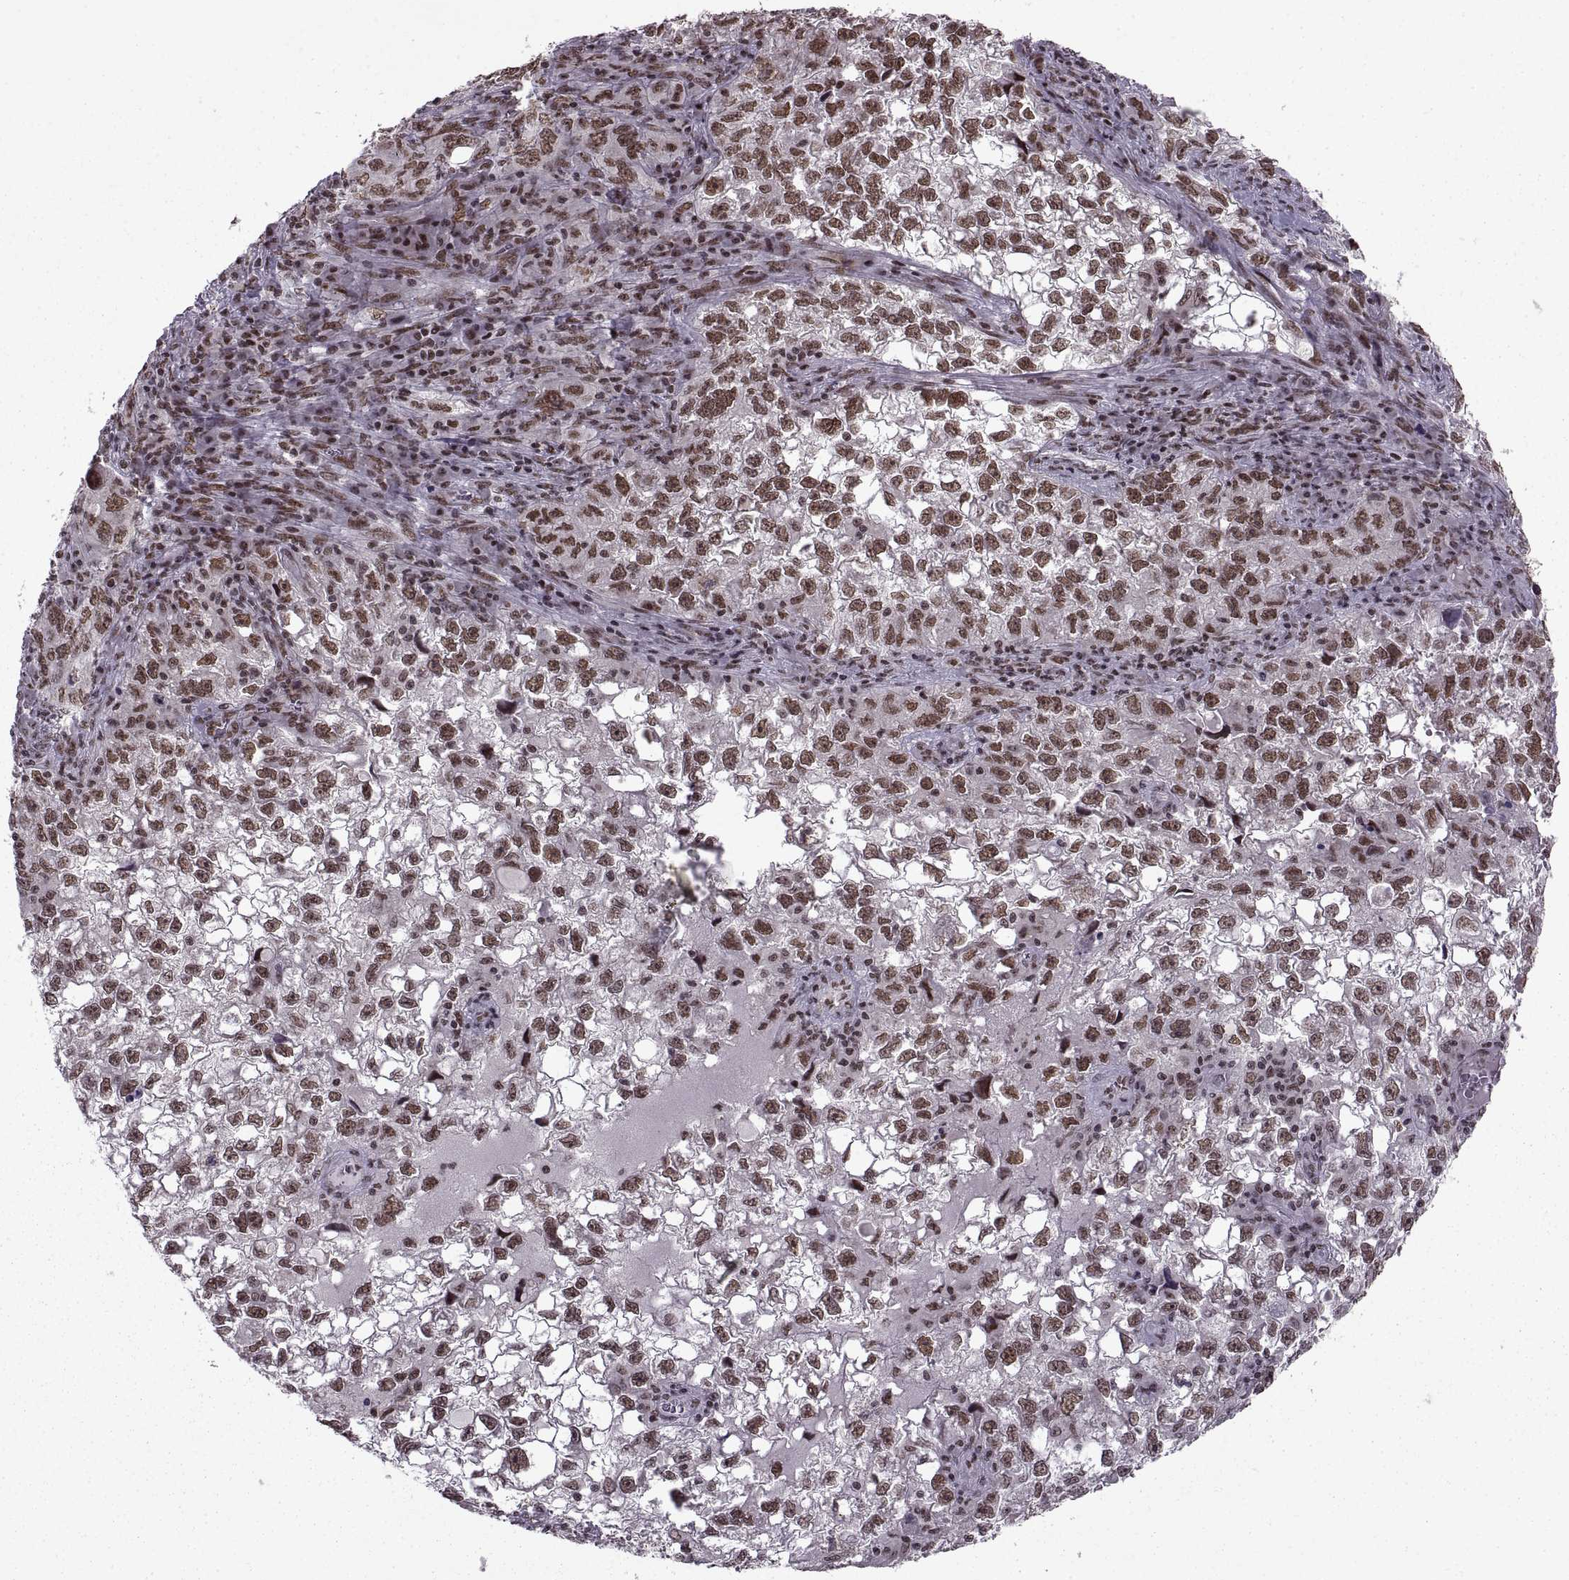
{"staining": {"intensity": "moderate", "quantity": ">75%", "location": "nuclear"}, "tissue": "cervical cancer", "cell_type": "Tumor cells", "image_type": "cancer", "snomed": [{"axis": "morphology", "description": "Squamous cell carcinoma, NOS"}, {"axis": "topography", "description": "Cervix"}], "caption": "An image of human cervical squamous cell carcinoma stained for a protein exhibits moderate nuclear brown staining in tumor cells. Immunohistochemistry stains the protein in brown and the nuclei are stained blue.", "gene": "MT1E", "patient": {"sex": "female", "age": 55}}